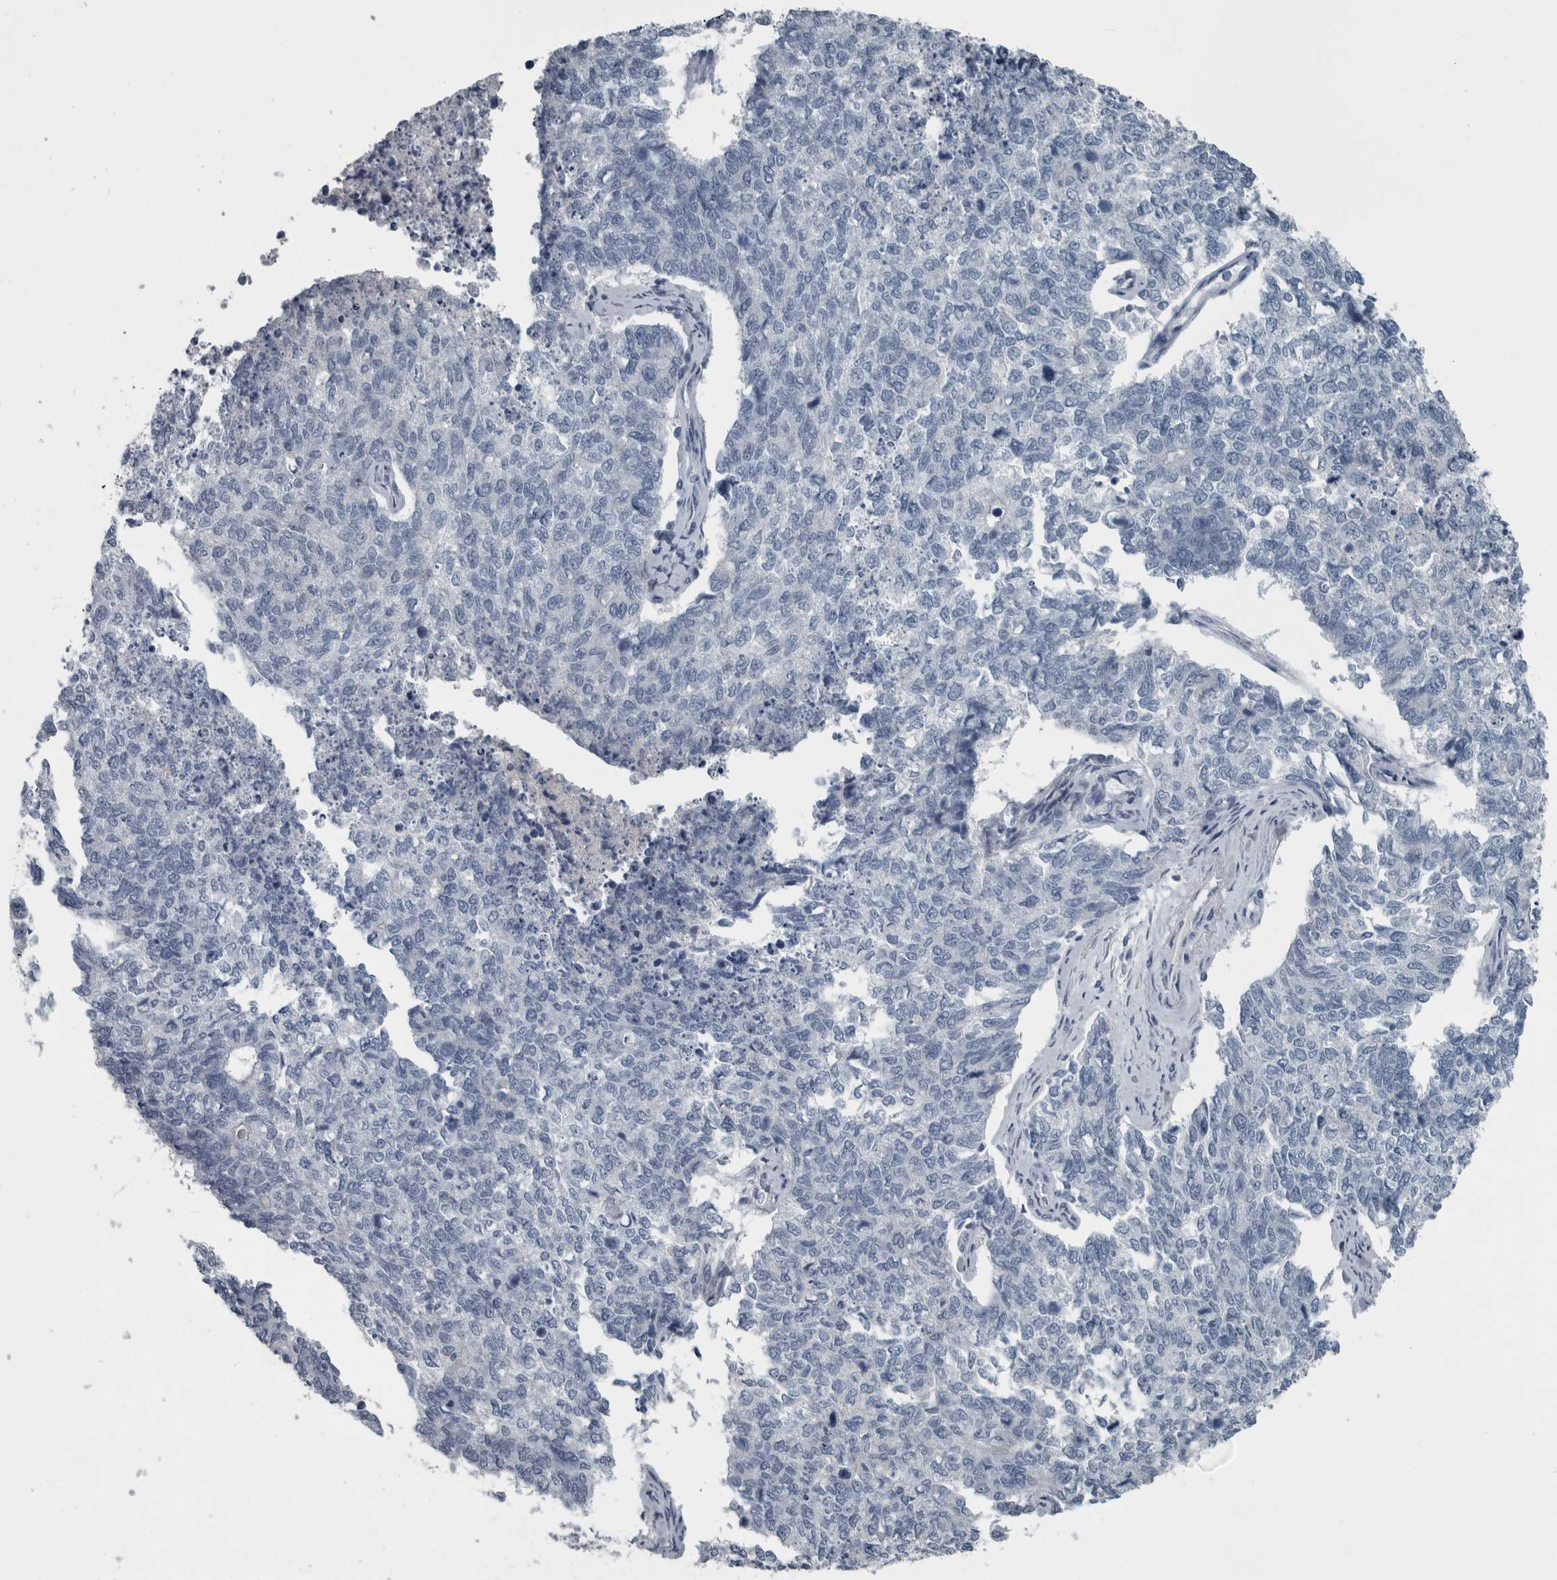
{"staining": {"intensity": "negative", "quantity": "none", "location": "none"}, "tissue": "cervical cancer", "cell_type": "Tumor cells", "image_type": "cancer", "snomed": [{"axis": "morphology", "description": "Squamous cell carcinoma, NOS"}, {"axis": "topography", "description": "Cervix"}], "caption": "The image demonstrates no significant positivity in tumor cells of cervical cancer (squamous cell carcinoma).", "gene": "KRT20", "patient": {"sex": "female", "age": 63}}